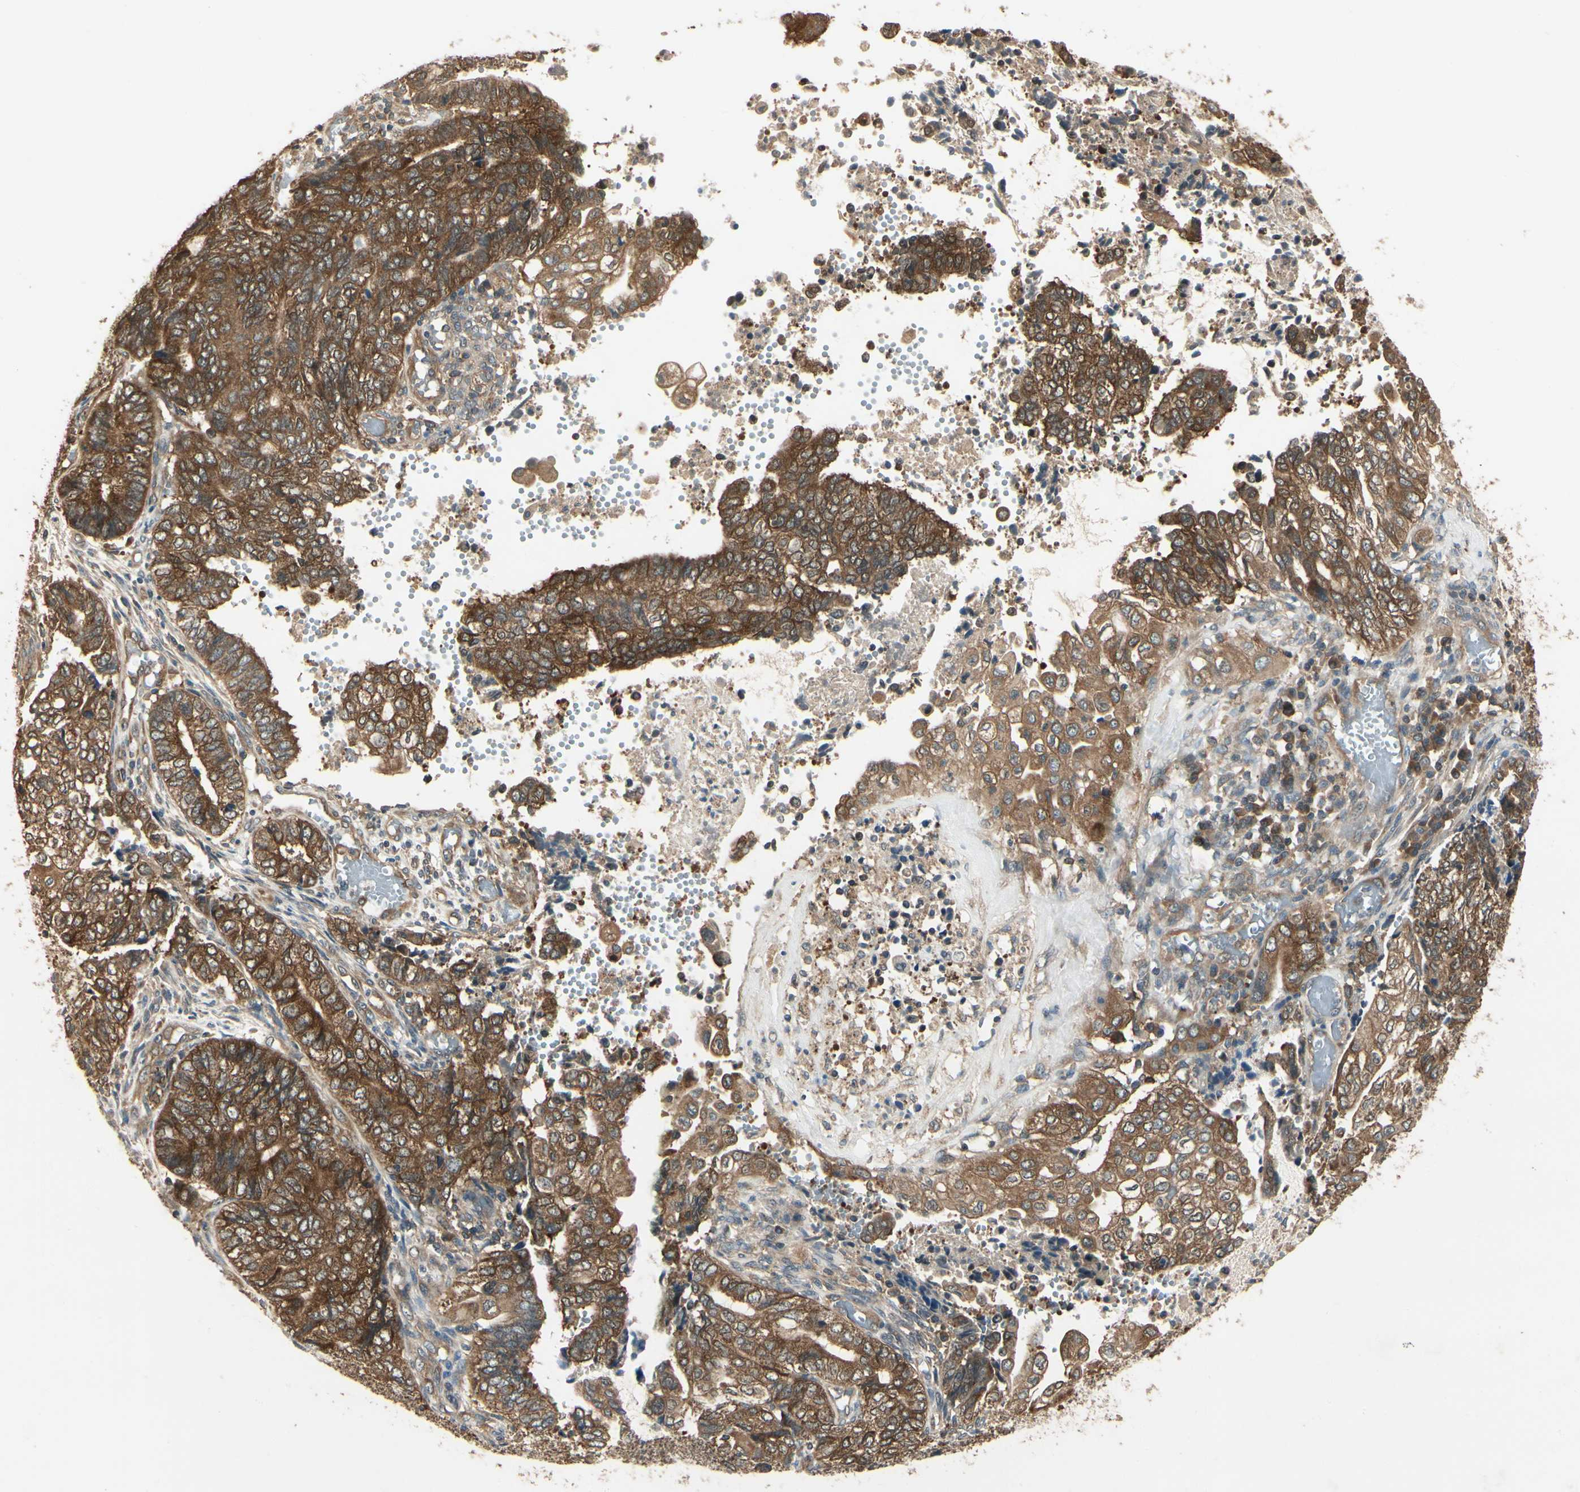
{"staining": {"intensity": "strong", "quantity": ">75%", "location": "cytoplasmic/membranous"}, "tissue": "endometrial cancer", "cell_type": "Tumor cells", "image_type": "cancer", "snomed": [{"axis": "morphology", "description": "Adenocarcinoma, NOS"}, {"axis": "topography", "description": "Uterus"}, {"axis": "topography", "description": "Endometrium"}], "caption": "Endometrial cancer stained with immunohistochemistry (IHC) reveals strong cytoplasmic/membranous staining in approximately >75% of tumor cells.", "gene": "CCT7", "patient": {"sex": "female", "age": 70}}